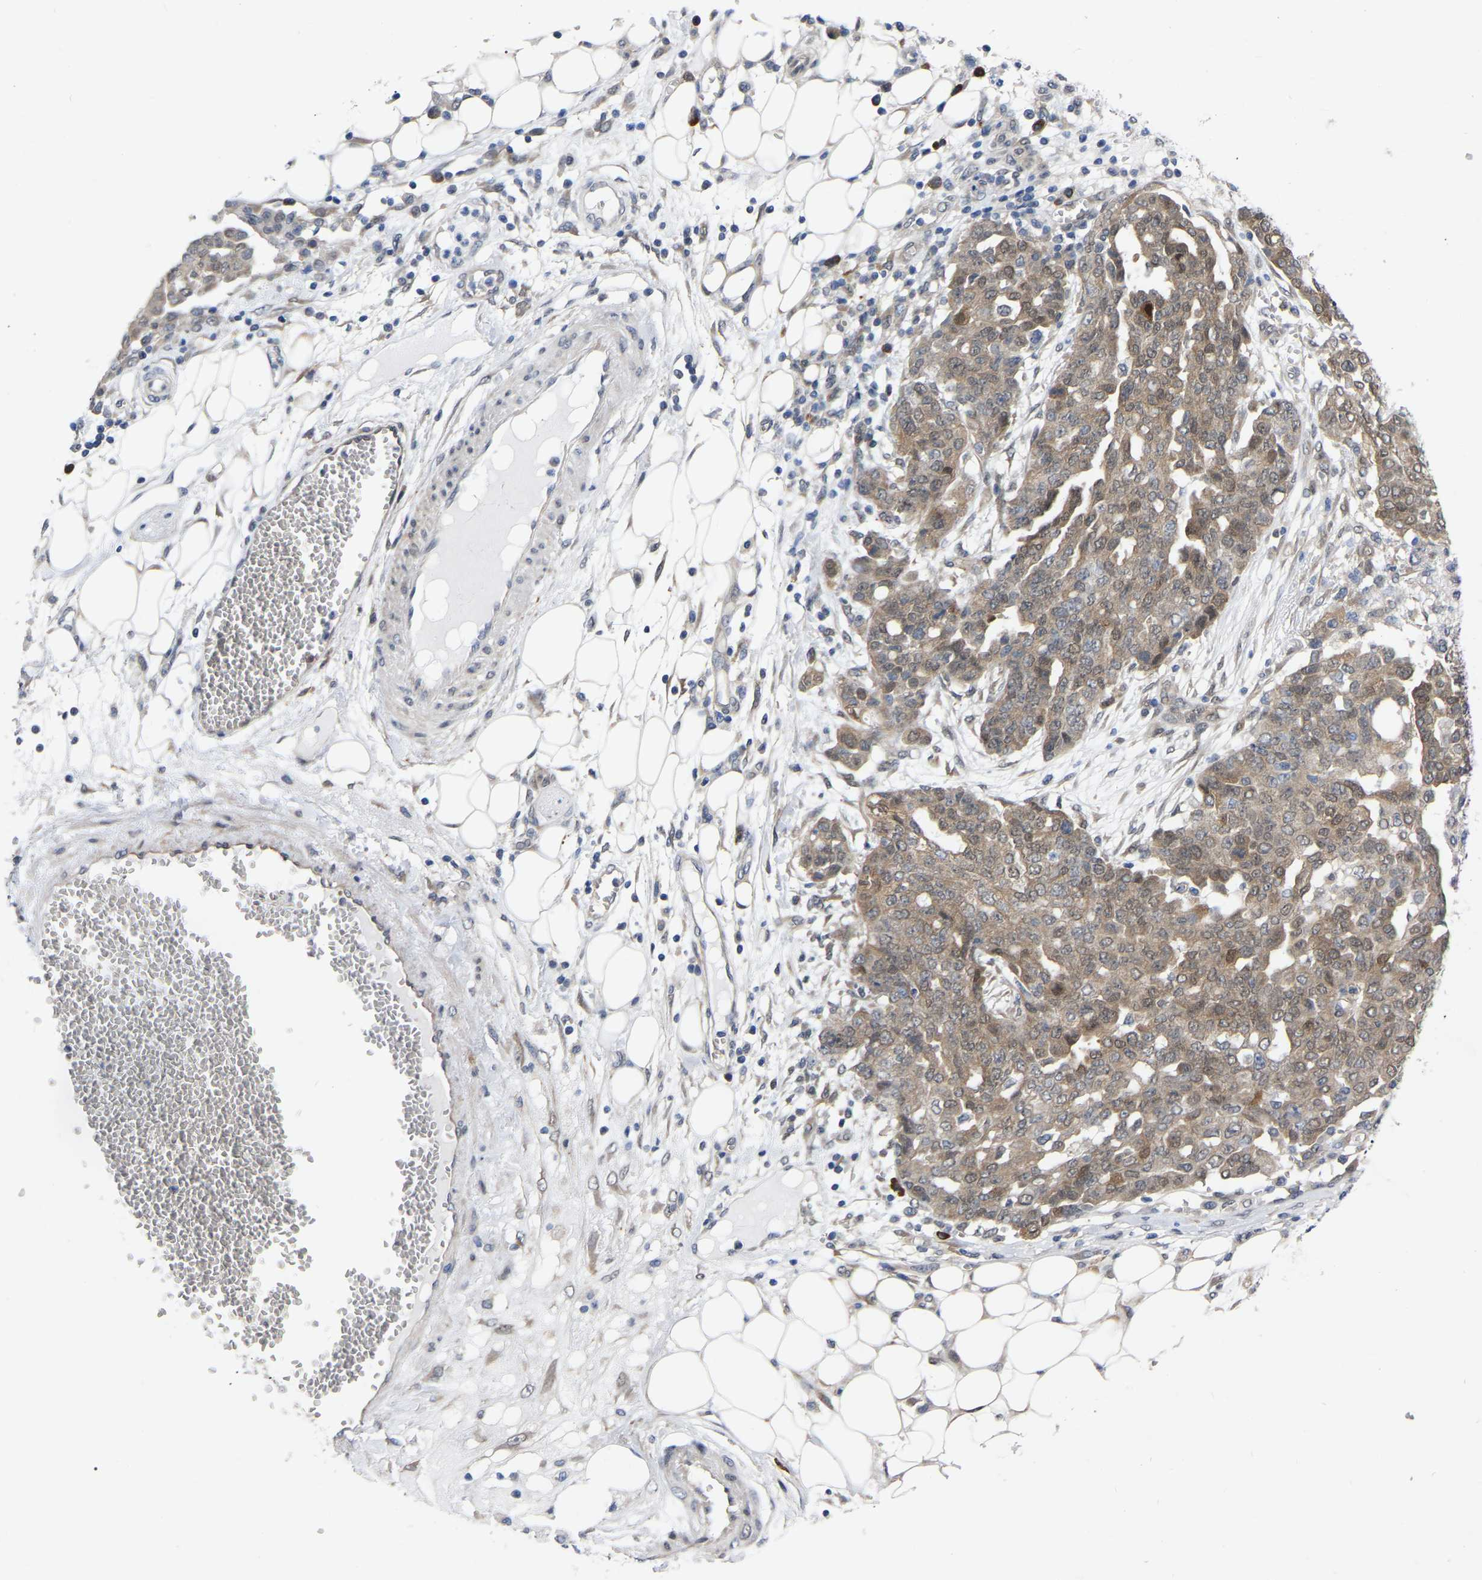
{"staining": {"intensity": "weak", "quantity": ">75%", "location": "cytoplasmic/membranous,nuclear"}, "tissue": "ovarian cancer", "cell_type": "Tumor cells", "image_type": "cancer", "snomed": [{"axis": "morphology", "description": "Cystadenocarcinoma, serous, NOS"}, {"axis": "topography", "description": "Soft tissue"}, {"axis": "topography", "description": "Ovary"}], "caption": "Tumor cells demonstrate weak cytoplasmic/membranous and nuclear staining in approximately >75% of cells in ovarian cancer.", "gene": "UBE4B", "patient": {"sex": "female", "age": 57}}